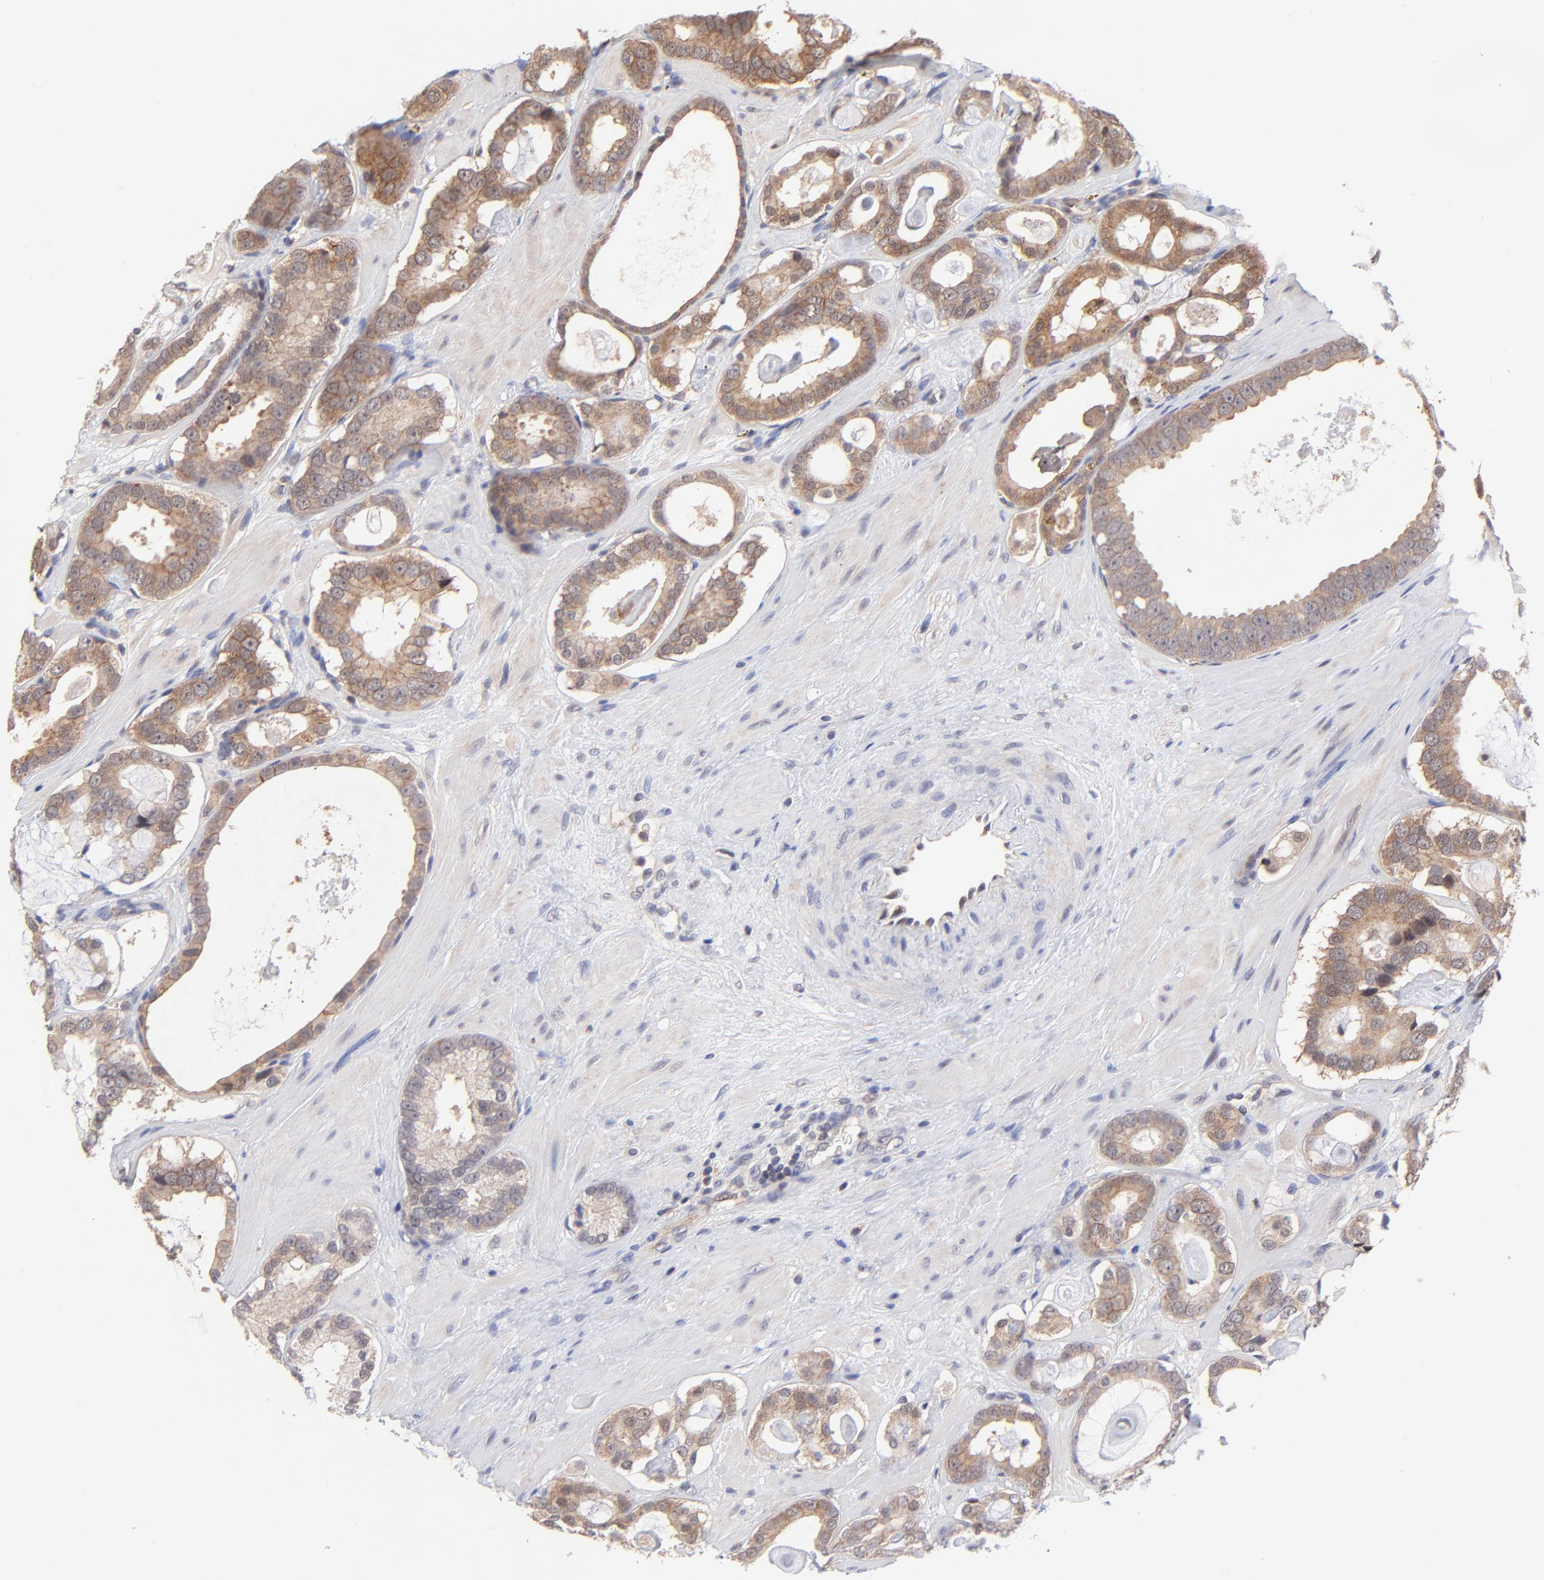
{"staining": {"intensity": "moderate", "quantity": ">75%", "location": "cytoplasmic/membranous"}, "tissue": "prostate cancer", "cell_type": "Tumor cells", "image_type": "cancer", "snomed": [{"axis": "morphology", "description": "Adenocarcinoma, Low grade"}, {"axis": "topography", "description": "Prostate"}], "caption": "Protein expression analysis of prostate cancer shows moderate cytoplasmic/membranous staining in approximately >75% of tumor cells. Immunohistochemistry (ihc) stains the protein in brown and the nuclei are stained blue.", "gene": "PSMA6", "patient": {"sex": "male", "age": 57}}